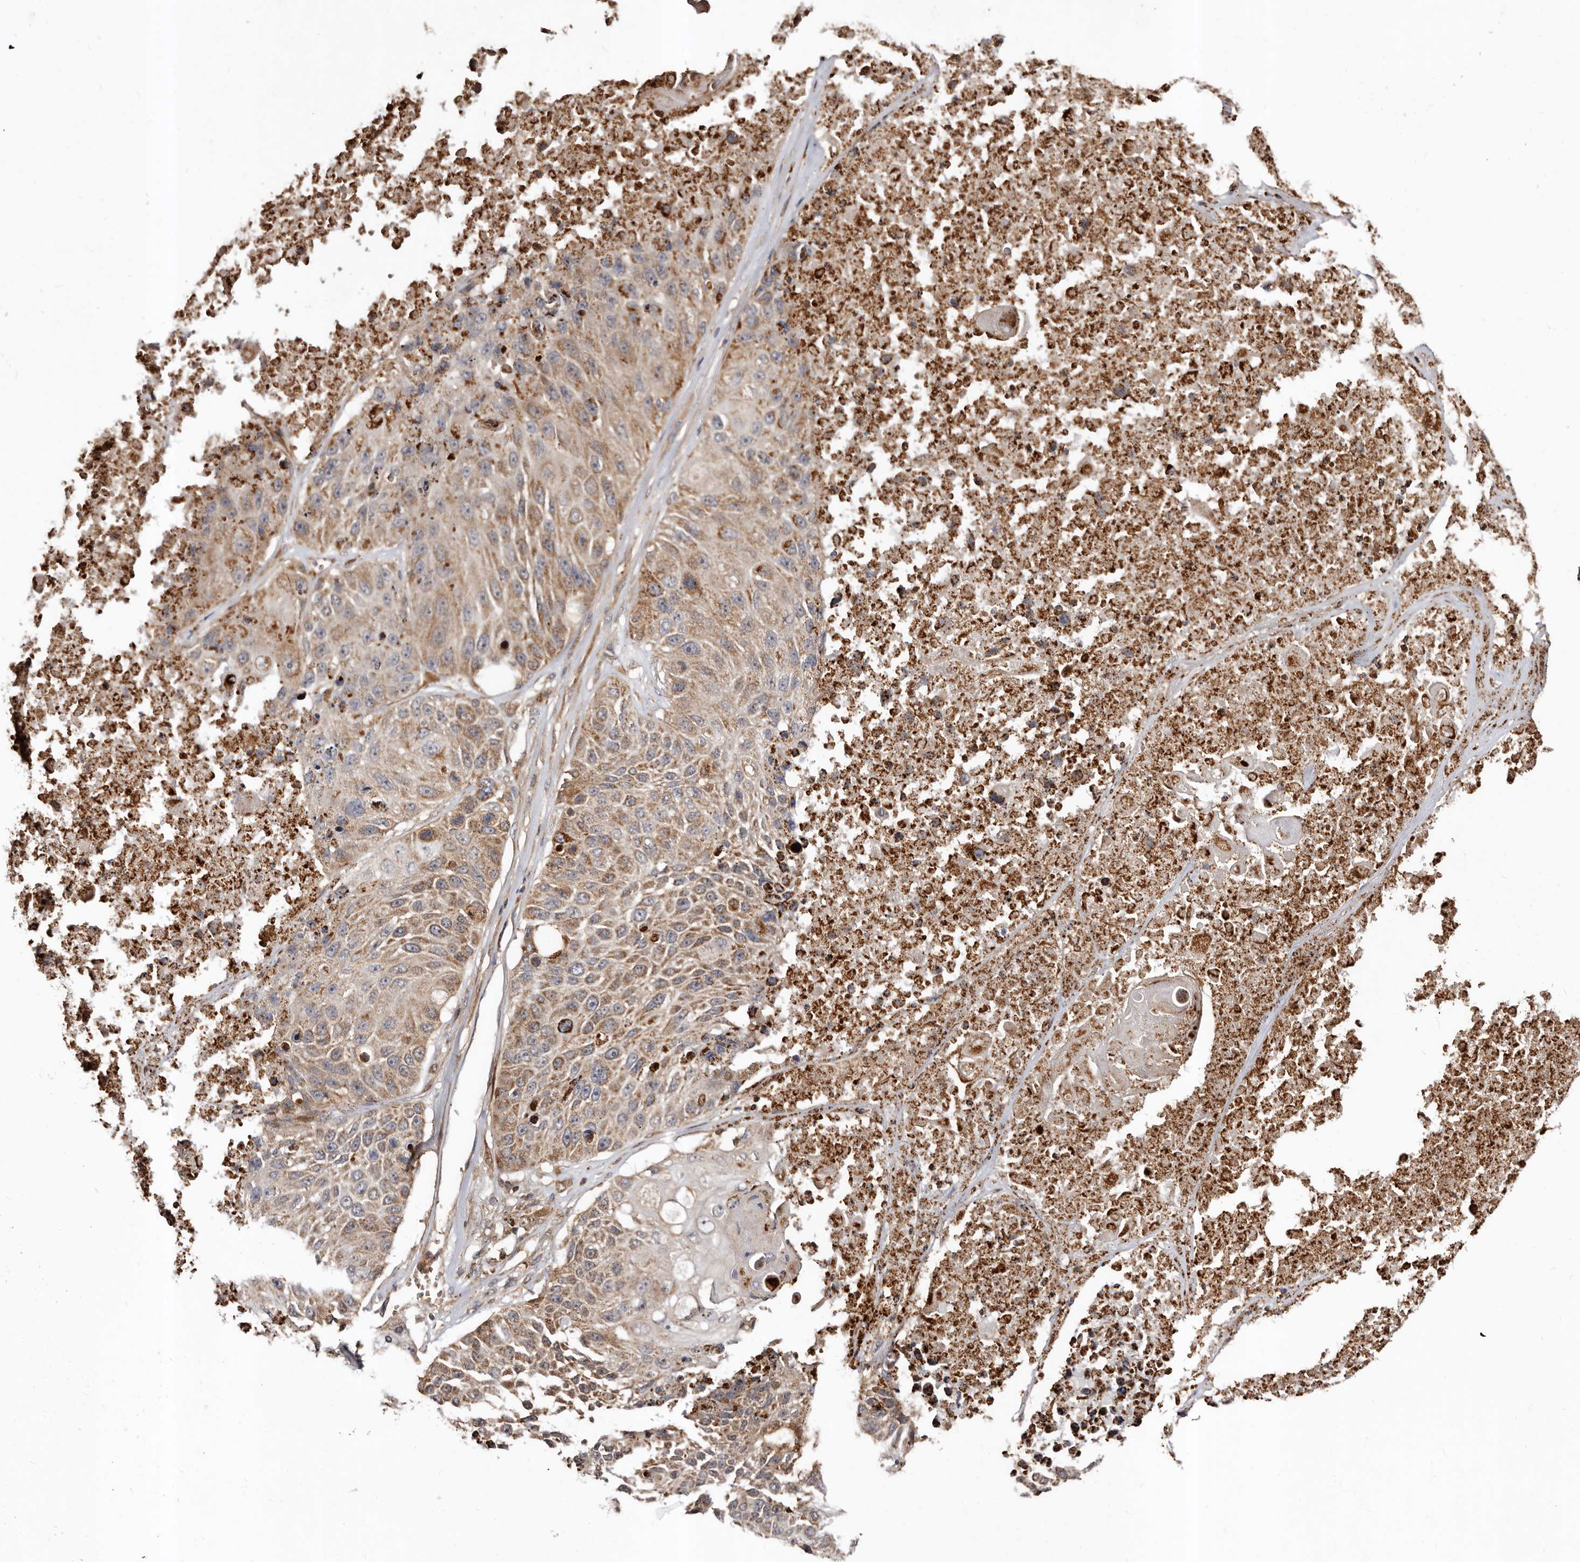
{"staining": {"intensity": "moderate", "quantity": ">75%", "location": "cytoplasmic/membranous"}, "tissue": "lung cancer", "cell_type": "Tumor cells", "image_type": "cancer", "snomed": [{"axis": "morphology", "description": "Squamous cell carcinoma, NOS"}, {"axis": "topography", "description": "Lung"}], "caption": "Lung cancer (squamous cell carcinoma) was stained to show a protein in brown. There is medium levels of moderate cytoplasmic/membranous positivity in about >75% of tumor cells. (DAB (3,3'-diaminobenzidine) = brown stain, brightfield microscopy at high magnification).", "gene": "BAX", "patient": {"sex": "male", "age": 61}}